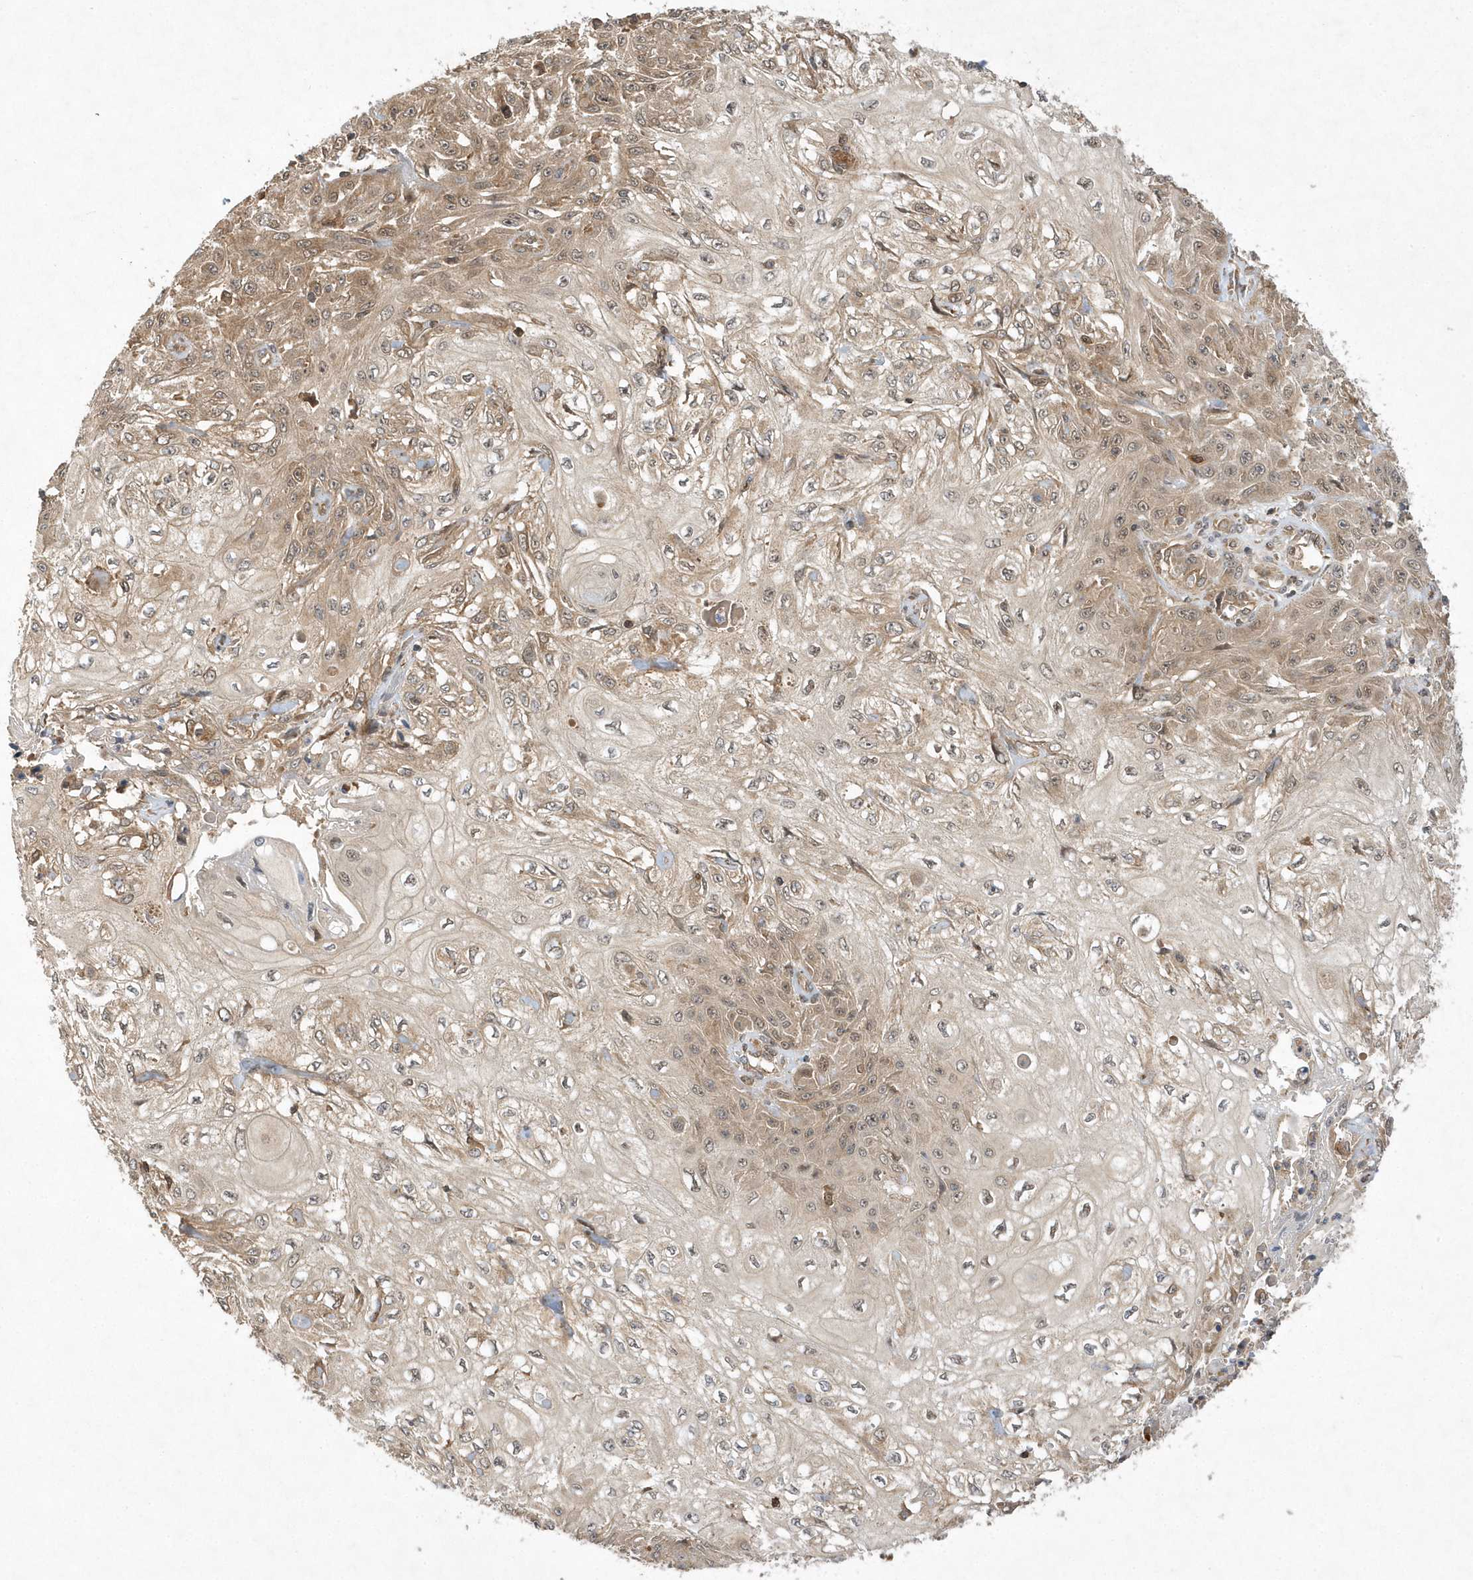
{"staining": {"intensity": "moderate", "quantity": ">75%", "location": "cytoplasmic/membranous,nuclear"}, "tissue": "skin cancer", "cell_type": "Tumor cells", "image_type": "cancer", "snomed": [{"axis": "morphology", "description": "Squamous cell carcinoma, NOS"}, {"axis": "morphology", "description": "Squamous cell carcinoma, metastatic, NOS"}, {"axis": "topography", "description": "Skin"}, {"axis": "topography", "description": "Lymph node"}], "caption": "Skin cancer stained for a protein shows moderate cytoplasmic/membranous and nuclear positivity in tumor cells. Immunohistochemistry stains the protein in brown and the nuclei are stained blue.", "gene": "GFM2", "patient": {"sex": "male", "age": 75}}